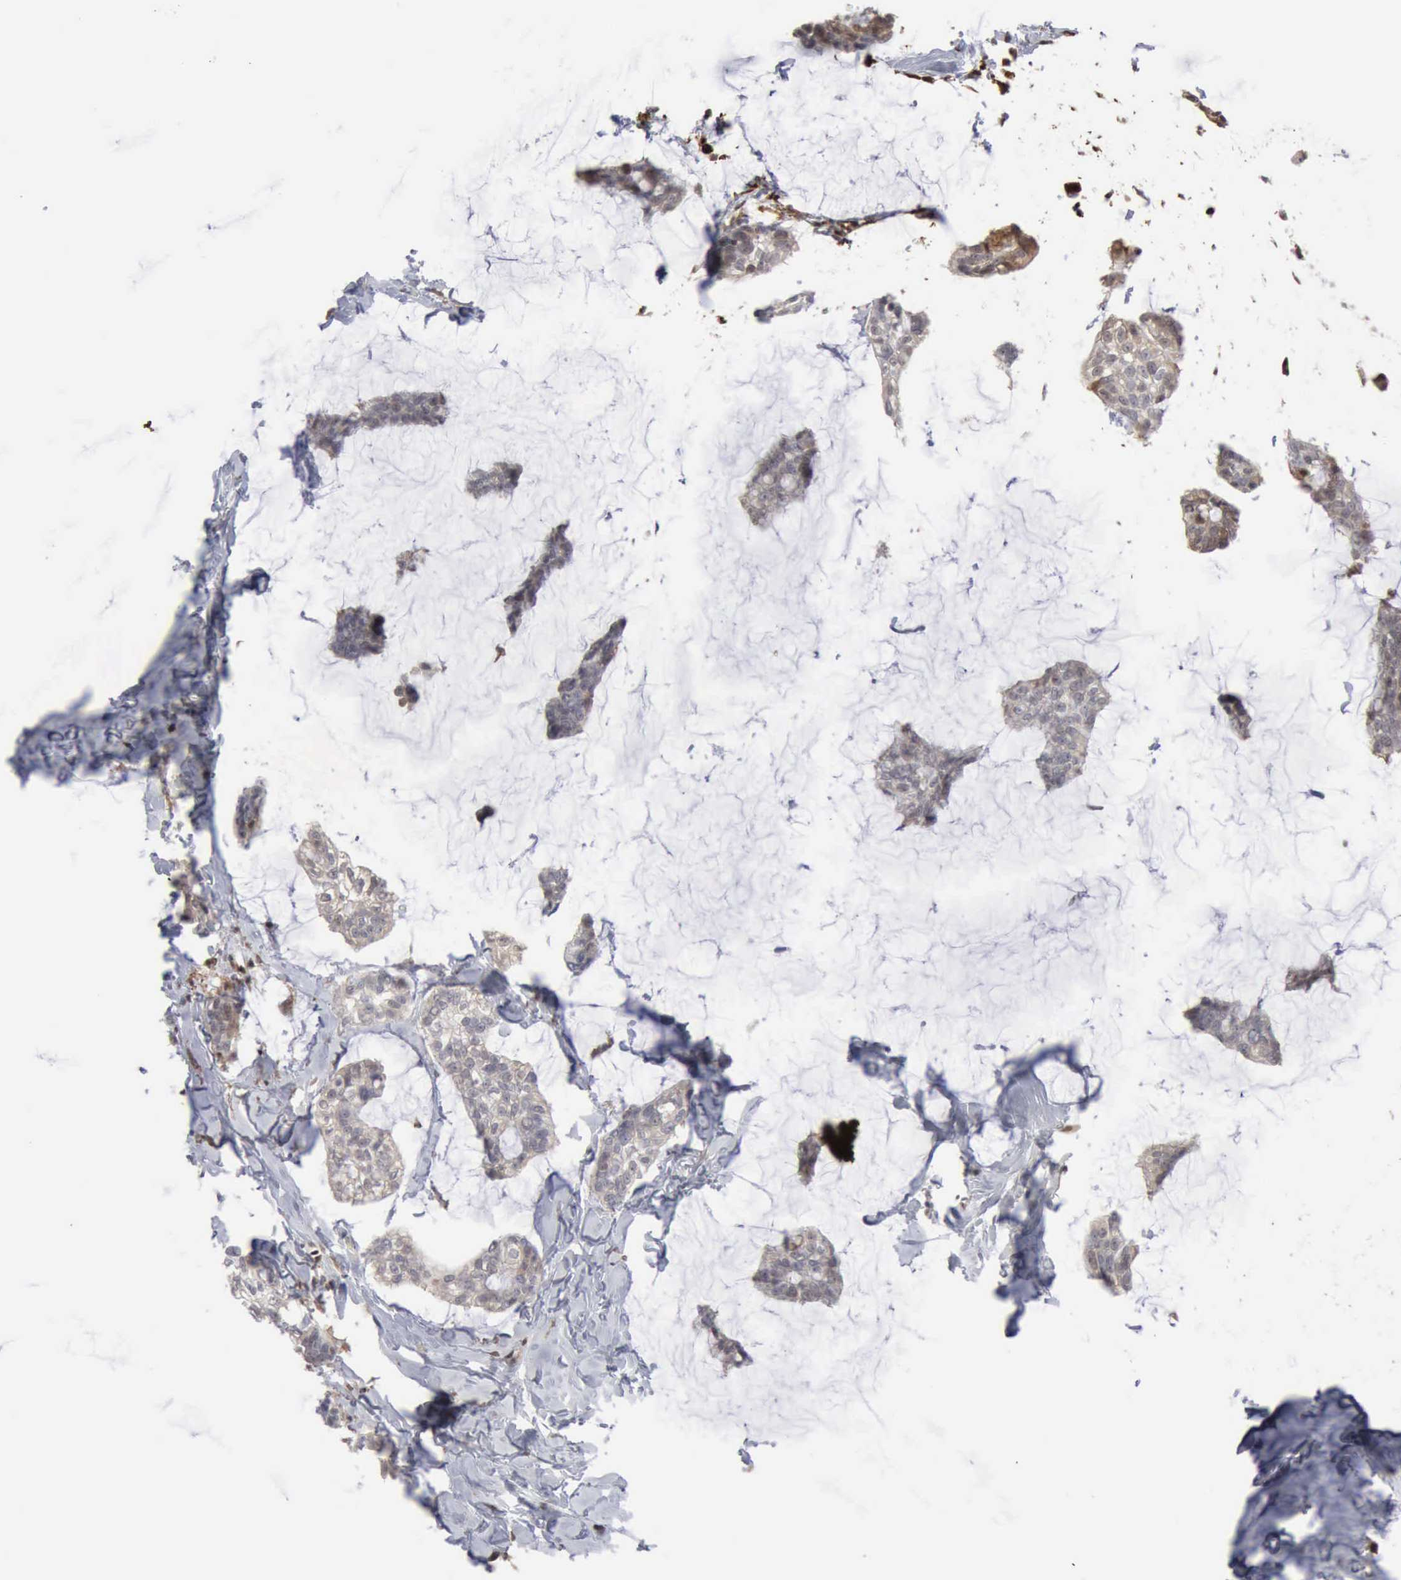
{"staining": {"intensity": "weak", "quantity": "<25%", "location": "nuclear"}, "tissue": "breast cancer", "cell_type": "Tumor cells", "image_type": "cancer", "snomed": [{"axis": "morphology", "description": "Duct carcinoma"}, {"axis": "topography", "description": "Breast"}], "caption": "Tumor cells show no significant protein staining in breast invasive ductal carcinoma.", "gene": "STAT1", "patient": {"sex": "female", "age": 93}}